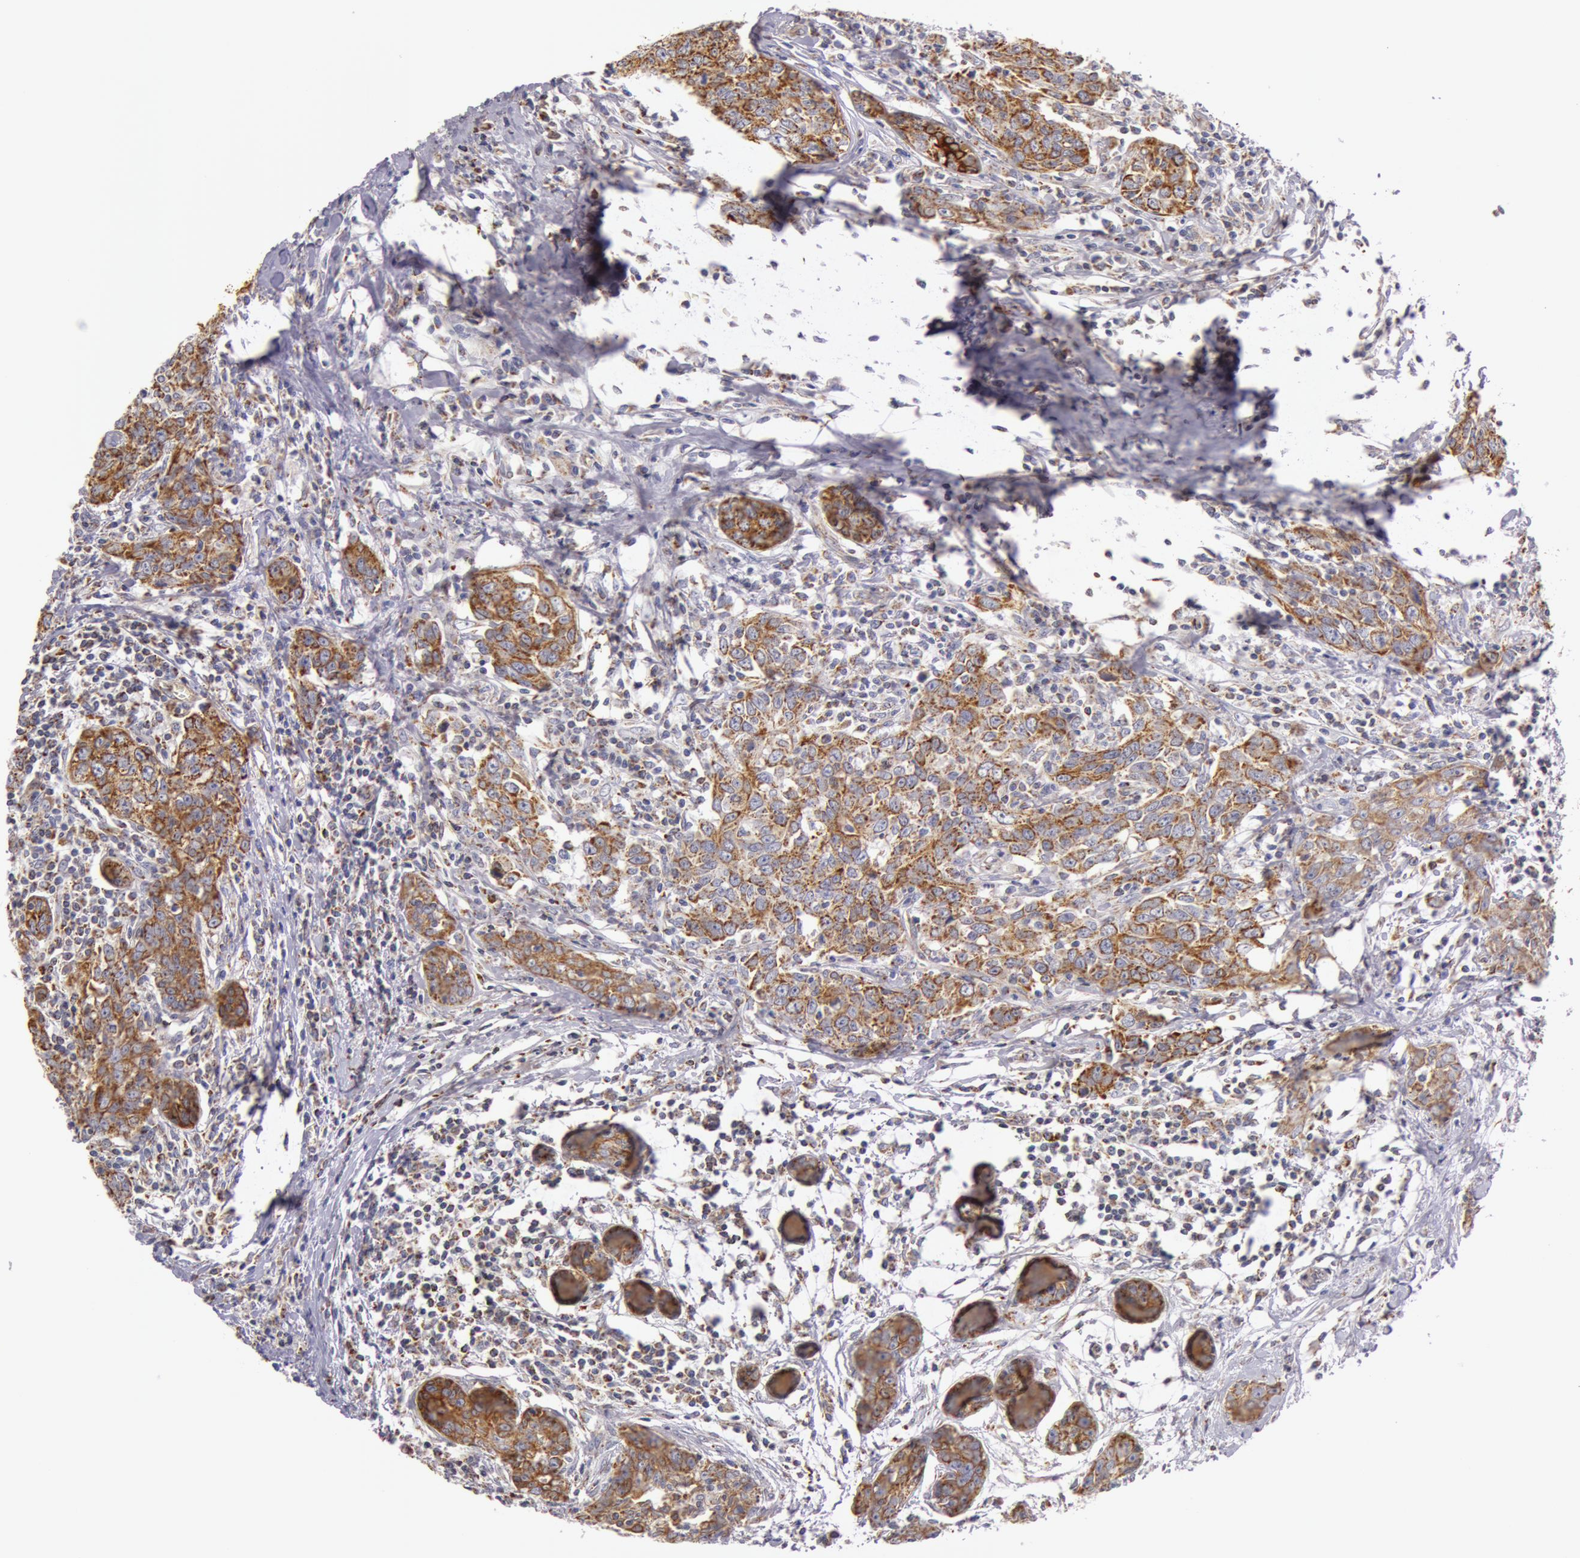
{"staining": {"intensity": "moderate", "quantity": ">75%", "location": "cytoplasmic/membranous"}, "tissue": "breast cancer", "cell_type": "Tumor cells", "image_type": "cancer", "snomed": [{"axis": "morphology", "description": "Duct carcinoma"}, {"axis": "topography", "description": "Breast"}], "caption": "DAB immunohistochemical staining of invasive ductal carcinoma (breast) displays moderate cytoplasmic/membranous protein staining in about >75% of tumor cells. (Brightfield microscopy of DAB IHC at high magnification).", "gene": "KRT18", "patient": {"sex": "female", "age": 50}}